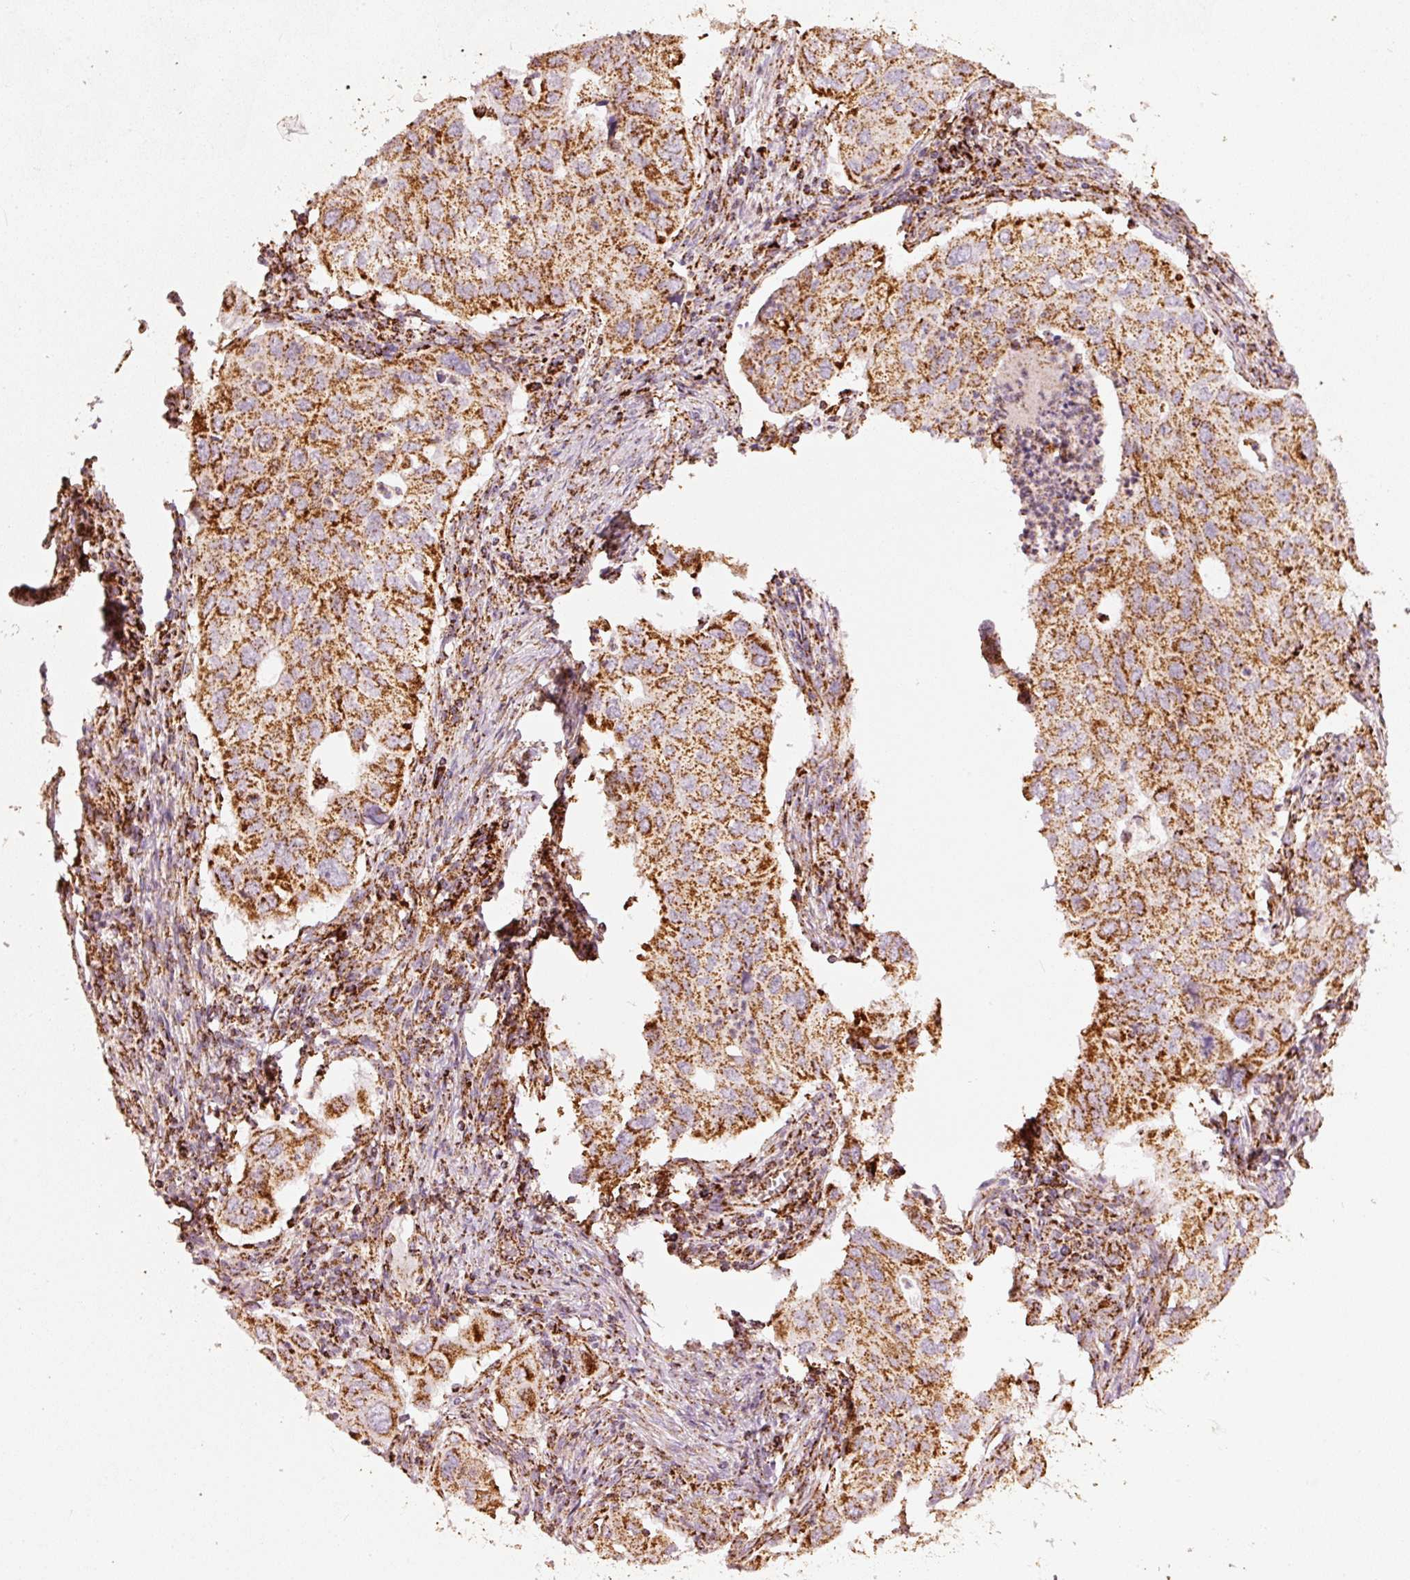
{"staining": {"intensity": "moderate", "quantity": ">75%", "location": "cytoplasmic/membranous"}, "tissue": "lung cancer", "cell_type": "Tumor cells", "image_type": "cancer", "snomed": [{"axis": "morphology", "description": "Adenocarcinoma, NOS"}, {"axis": "topography", "description": "Lung"}], "caption": "Tumor cells show moderate cytoplasmic/membranous expression in approximately >75% of cells in lung cancer (adenocarcinoma).", "gene": "UQCRC1", "patient": {"sex": "male", "age": 48}}